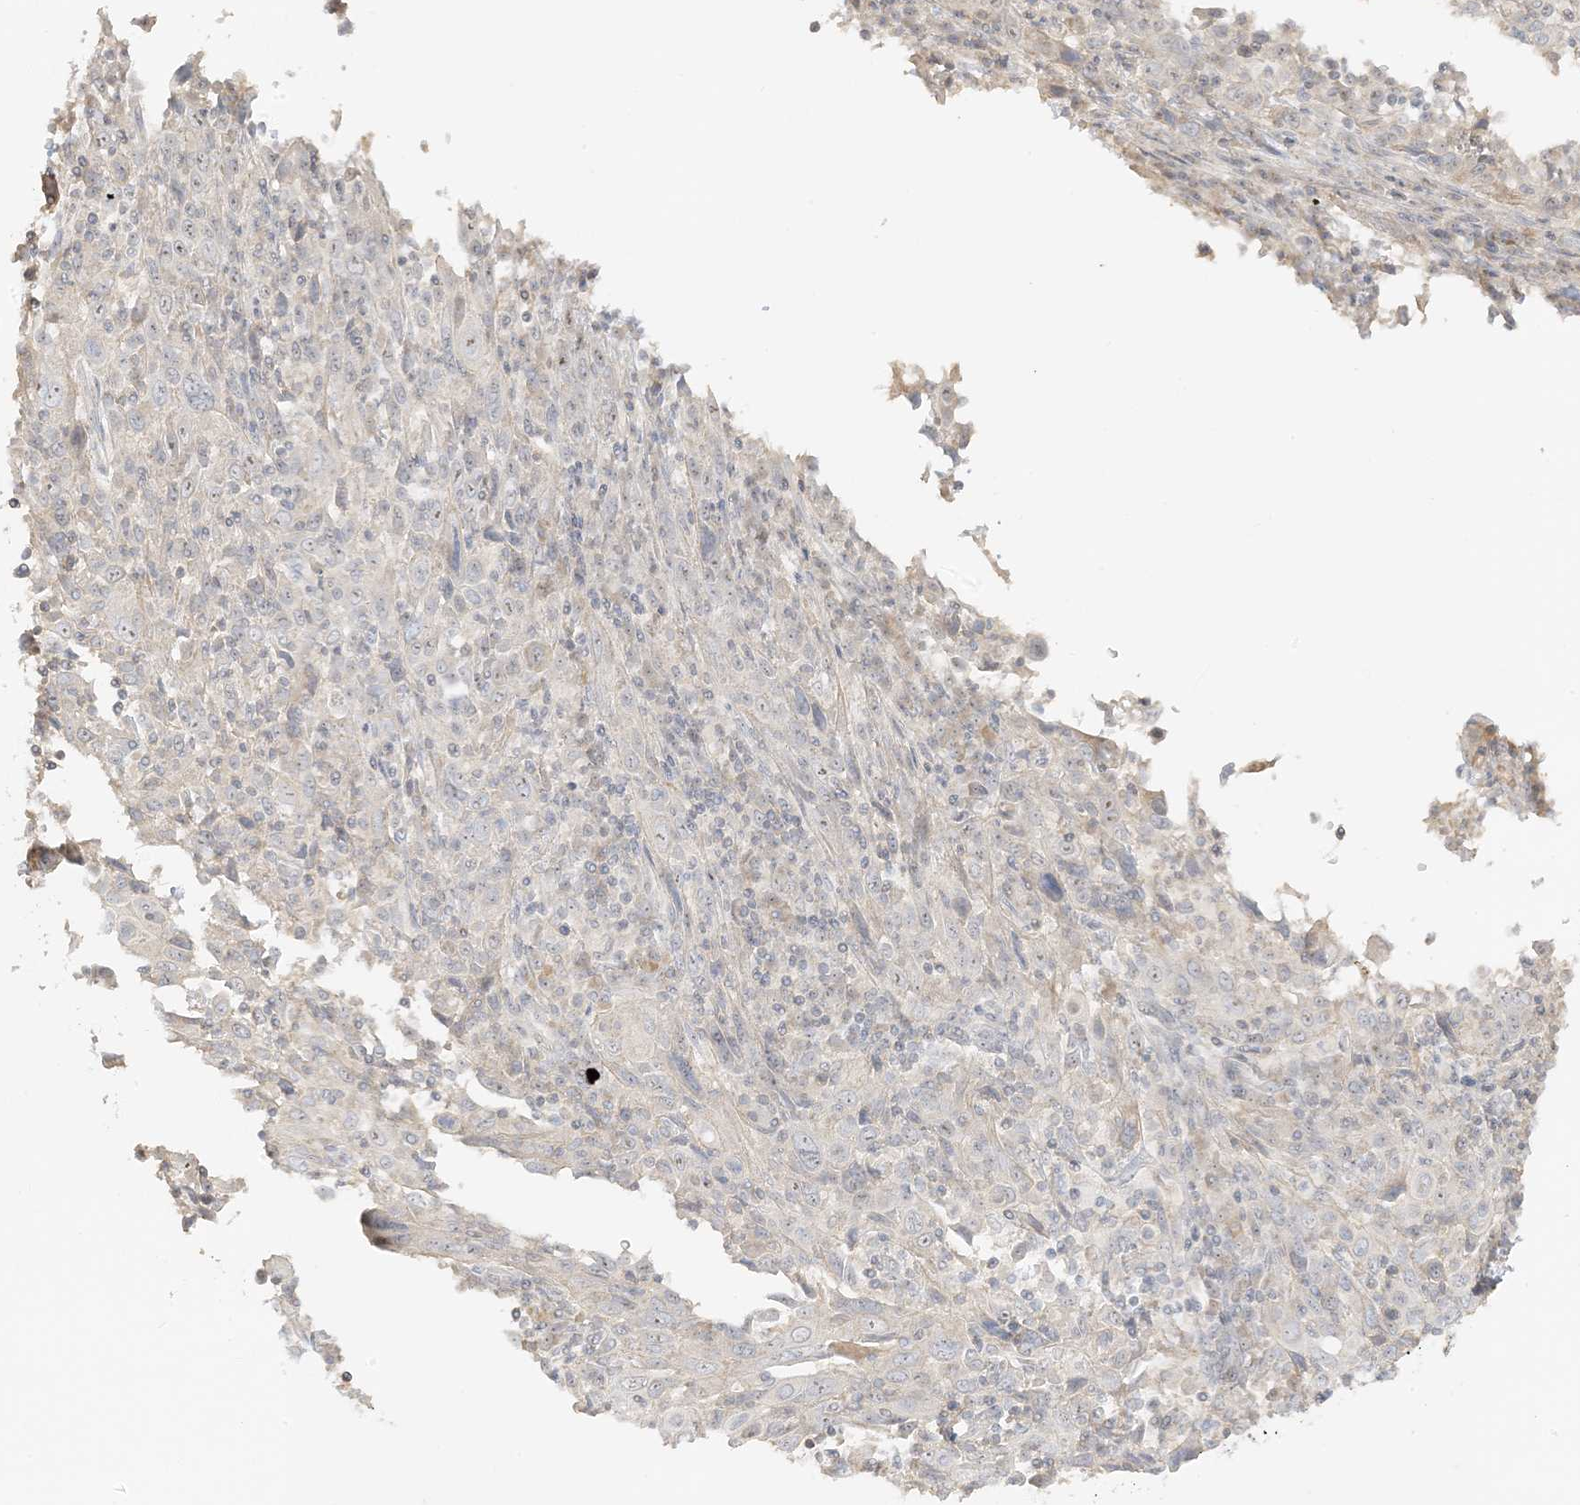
{"staining": {"intensity": "negative", "quantity": "none", "location": "none"}, "tissue": "cervical cancer", "cell_type": "Tumor cells", "image_type": "cancer", "snomed": [{"axis": "morphology", "description": "Squamous cell carcinoma, NOS"}, {"axis": "topography", "description": "Cervix"}], "caption": "Immunohistochemistry micrograph of neoplastic tissue: squamous cell carcinoma (cervical) stained with DAB reveals no significant protein positivity in tumor cells.", "gene": "ETAA1", "patient": {"sex": "female", "age": 46}}